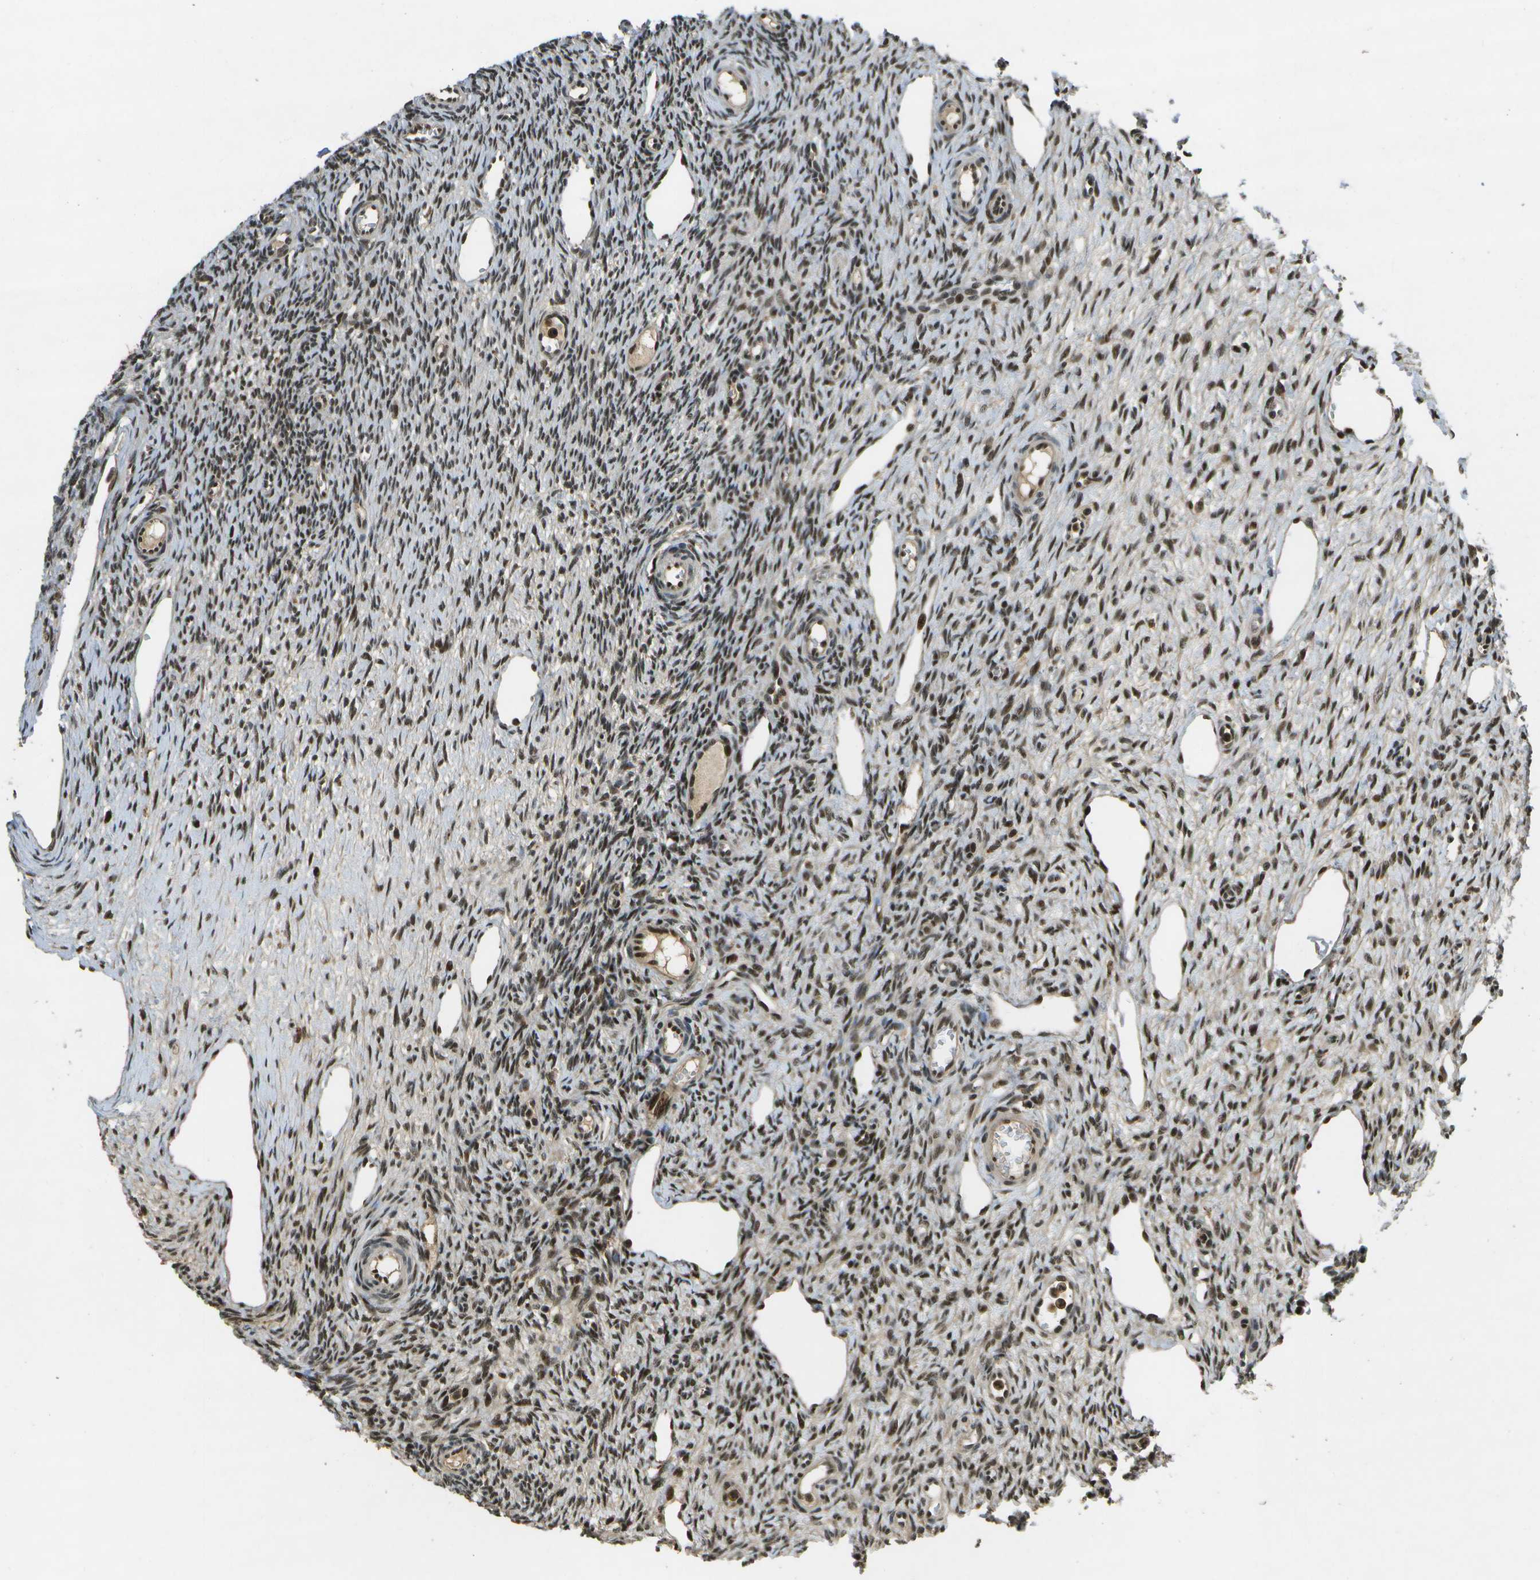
{"staining": {"intensity": "strong", "quantity": ">75%", "location": "nuclear"}, "tissue": "ovary", "cell_type": "Follicle cells", "image_type": "normal", "snomed": [{"axis": "morphology", "description": "Normal tissue, NOS"}, {"axis": "topography", "description": "Ovary"}], "caption": "A histopathology image showing strong nuclear positivity in approximately >75% of follicle cells in unremarkable ovary, as visualized by brown immunohistochemical staining.", "gene": "GANC", "patient": {"sex": "female", "age": 33}}